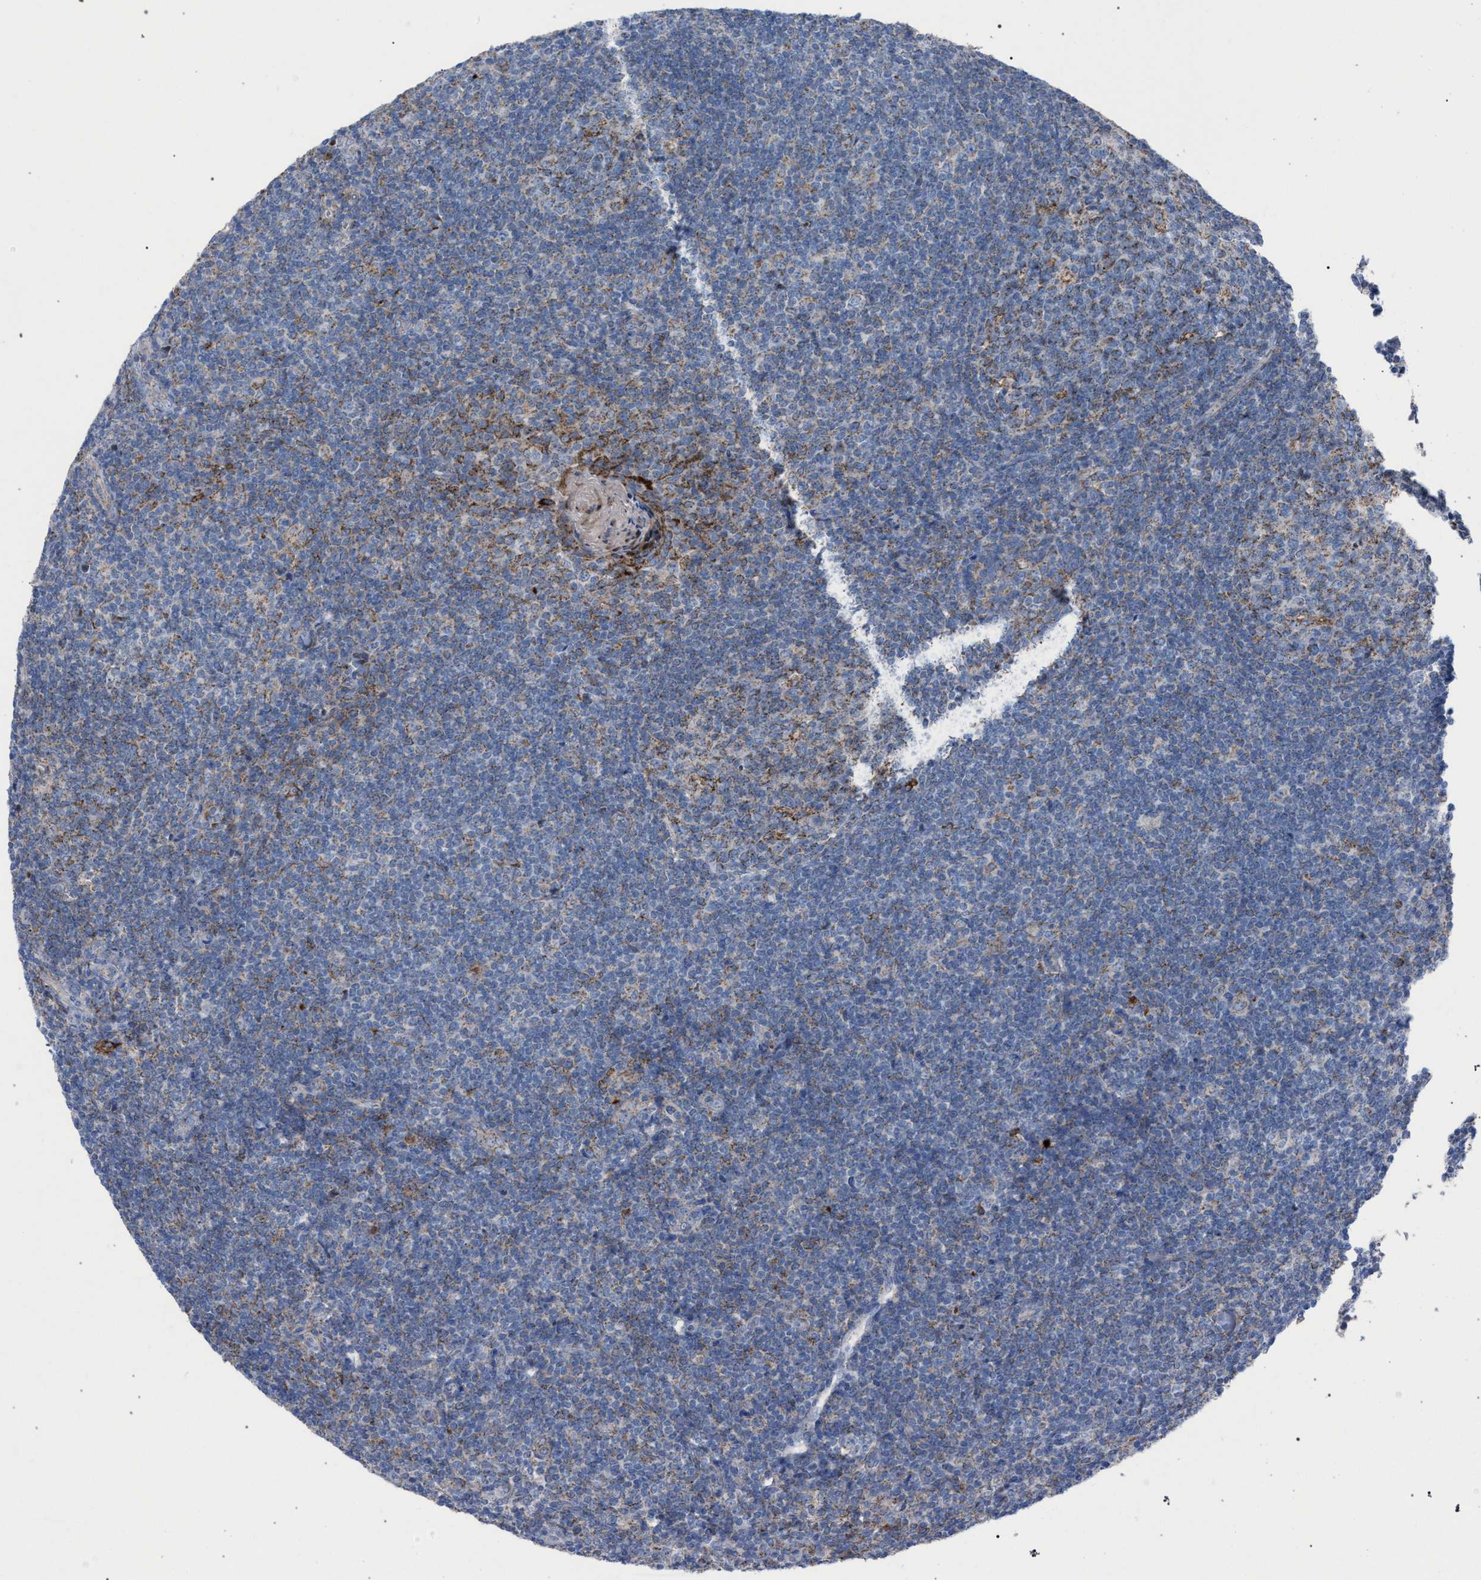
{"staining": {"intensity": "moderate", "quantity": "<25%", "location": "cytoplasmic/membranous"}, "tissue": "tonsil", "cell_type": "Germinal center cells", "image_type": "normal", "snomed": [{"axis": "morphology", "description": "Normal tissue, NOS"}, {"axis": "topography", "description": "Tonsil"}], "caption": "Protein expression analysis of benign tonsil reveals moderate cytoplasmic/membranous expression in about <25% of germinal center cells. Using DAB (brown) and hematoxylin (blue) stains, captured at high magnification using brightfield microscopy.", "gene": "HSD17B4", "patient": {"sex": "male", "age": 37}}